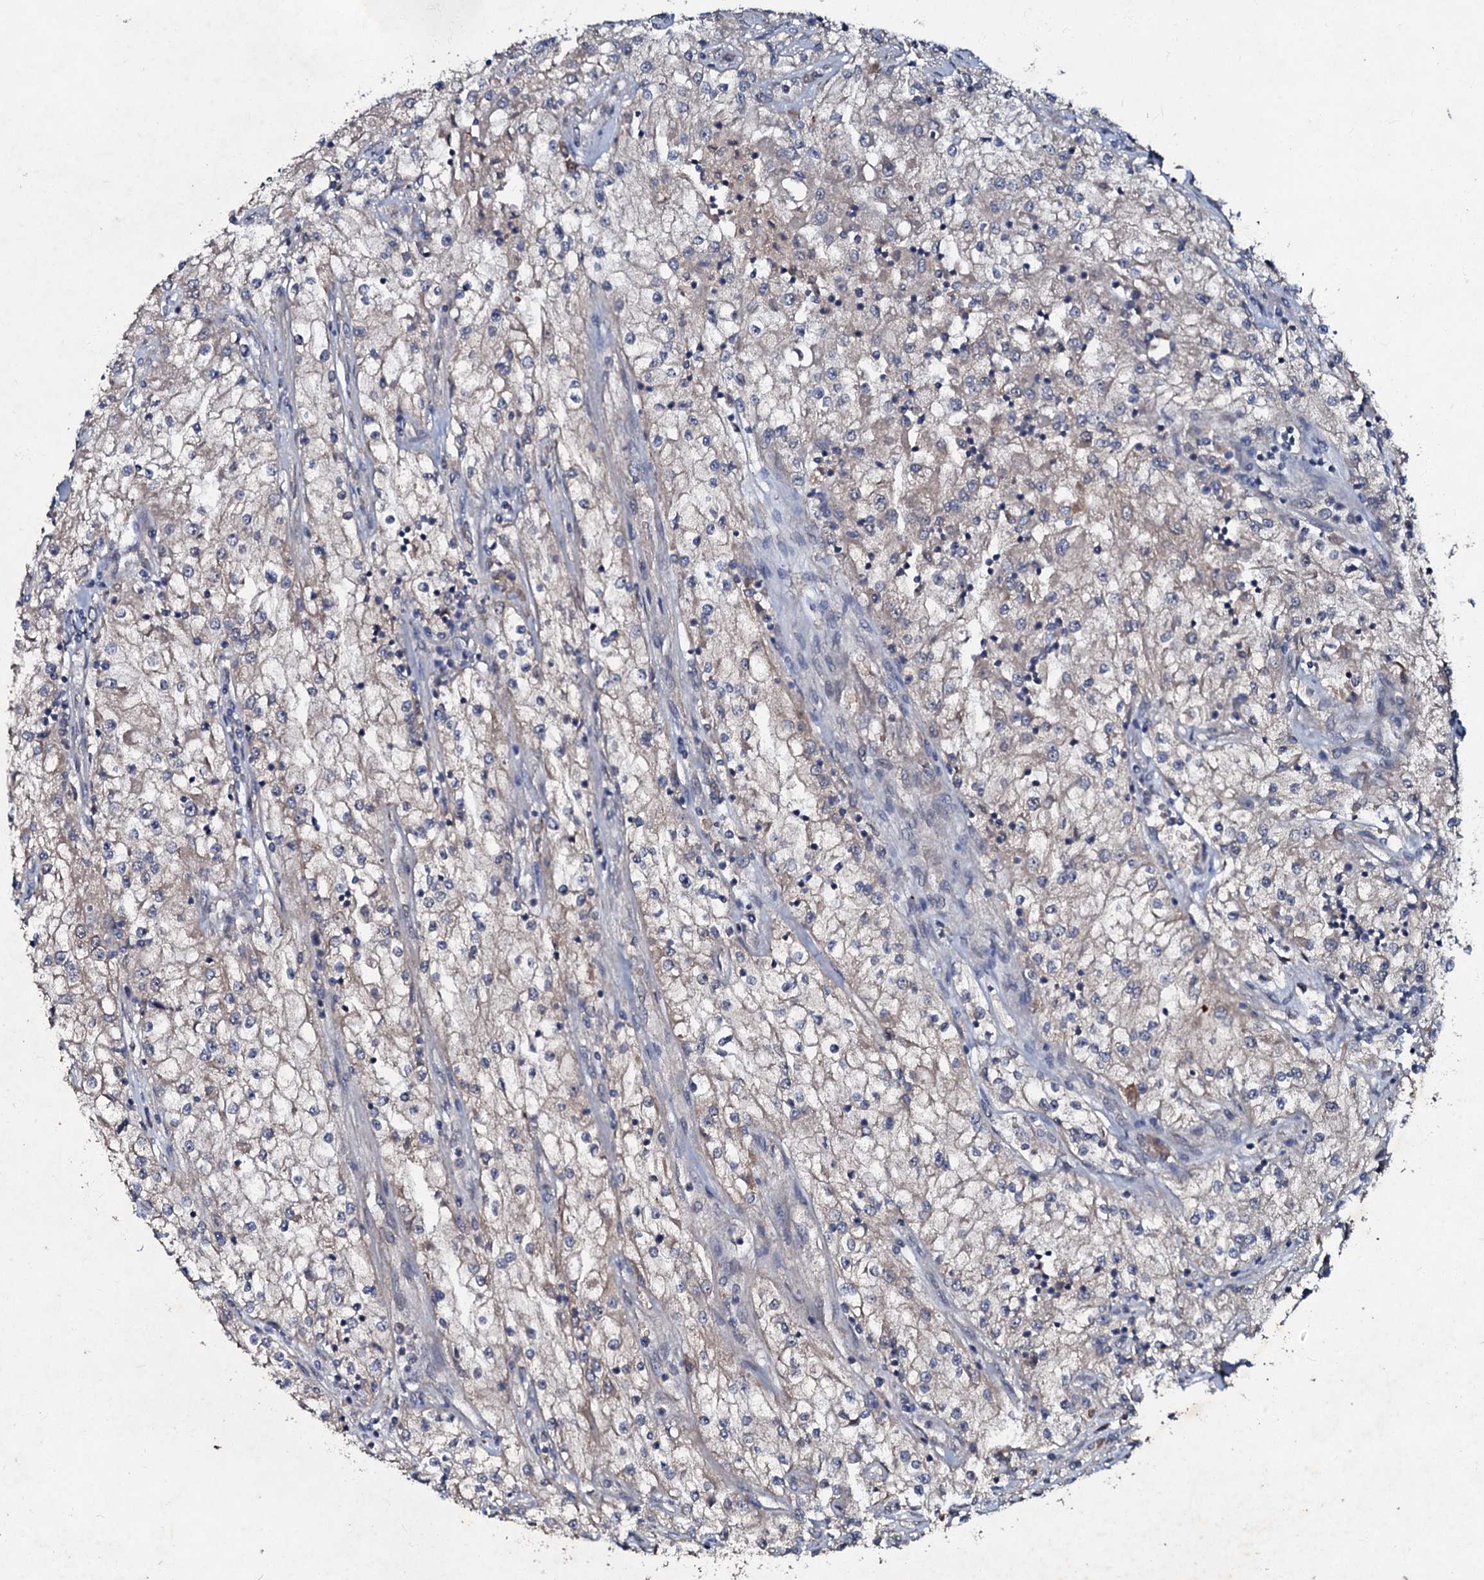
{"staining": {"intensity": "negative", "quantity": "none", "location": "none"}, "tissue": "renal cancer", "cell_type": "Tumor cells", "image_type": "cancer", "snomed": [{"axis": "morphology", "description": "Adenocarcinoma, NOS"}, {"axis": "topography", "description": "Kidney"}], "caption": "IHC of renal cancer (adenocarcinoma) reveals no expression in tumor cells.", "gene": "MANSC4", "patient": {"sex": "female", "age": 52}}